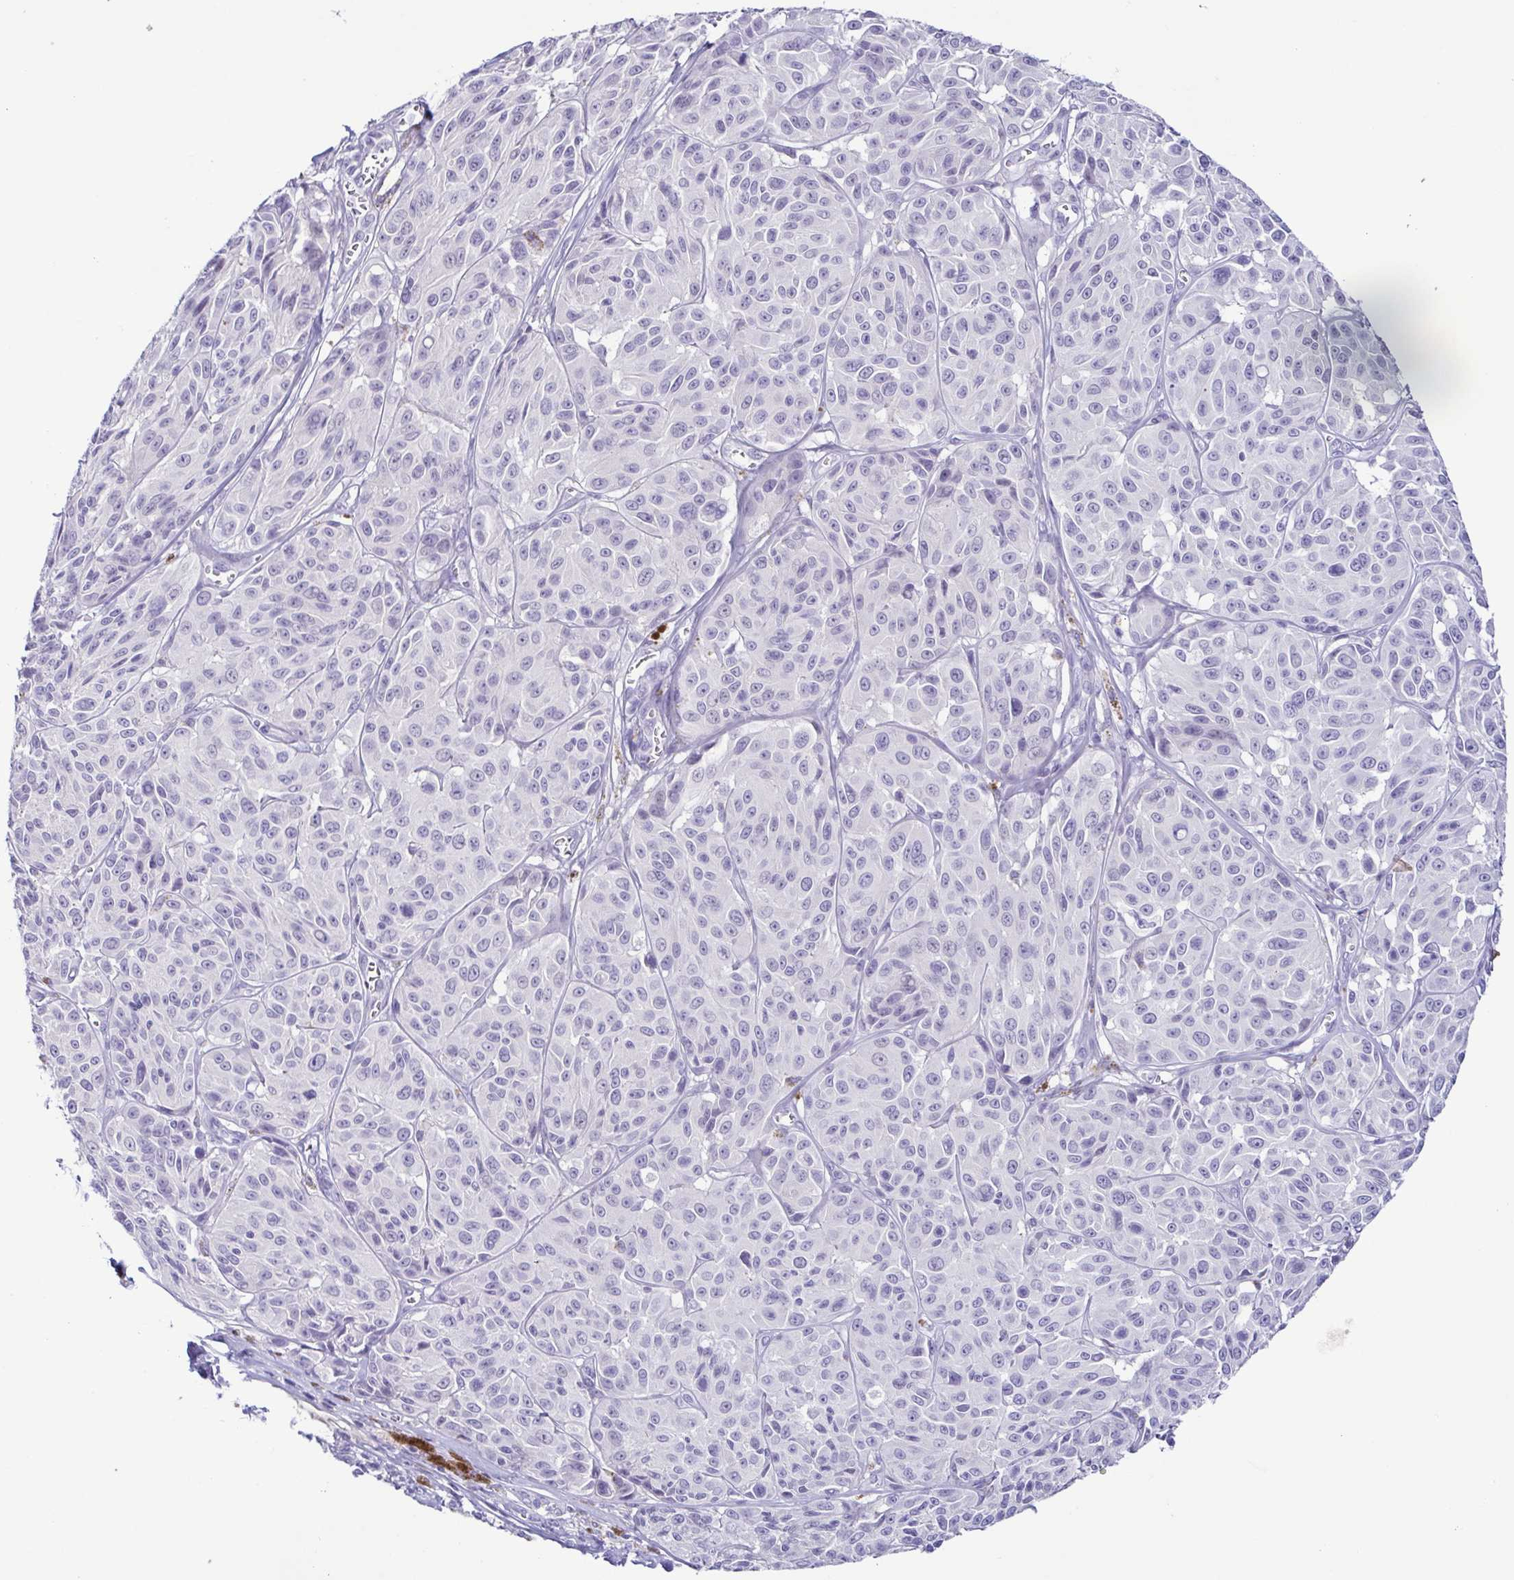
{"staining": {"intensity": "negative", "quantity": "none", "location": "none"}, "tissue": "melanoma", "cell_type": "Tumor cells", "image_type": "cancer", "snomed": [{"axis": "morphology", "description": "Malignant melanoma, NOS"}, {"axis": "topography", "description": "Skin"}], "caption": "Histopathology image shows no significant protein positivity in tumor cells of malignant melanoma. (Brightfield microscopy of DAB (3,3'-diaminobenzidine) immunohistochemistry at high magnification).", "gene": "TERT", "patient": {"sex": "male", "age": 91}}